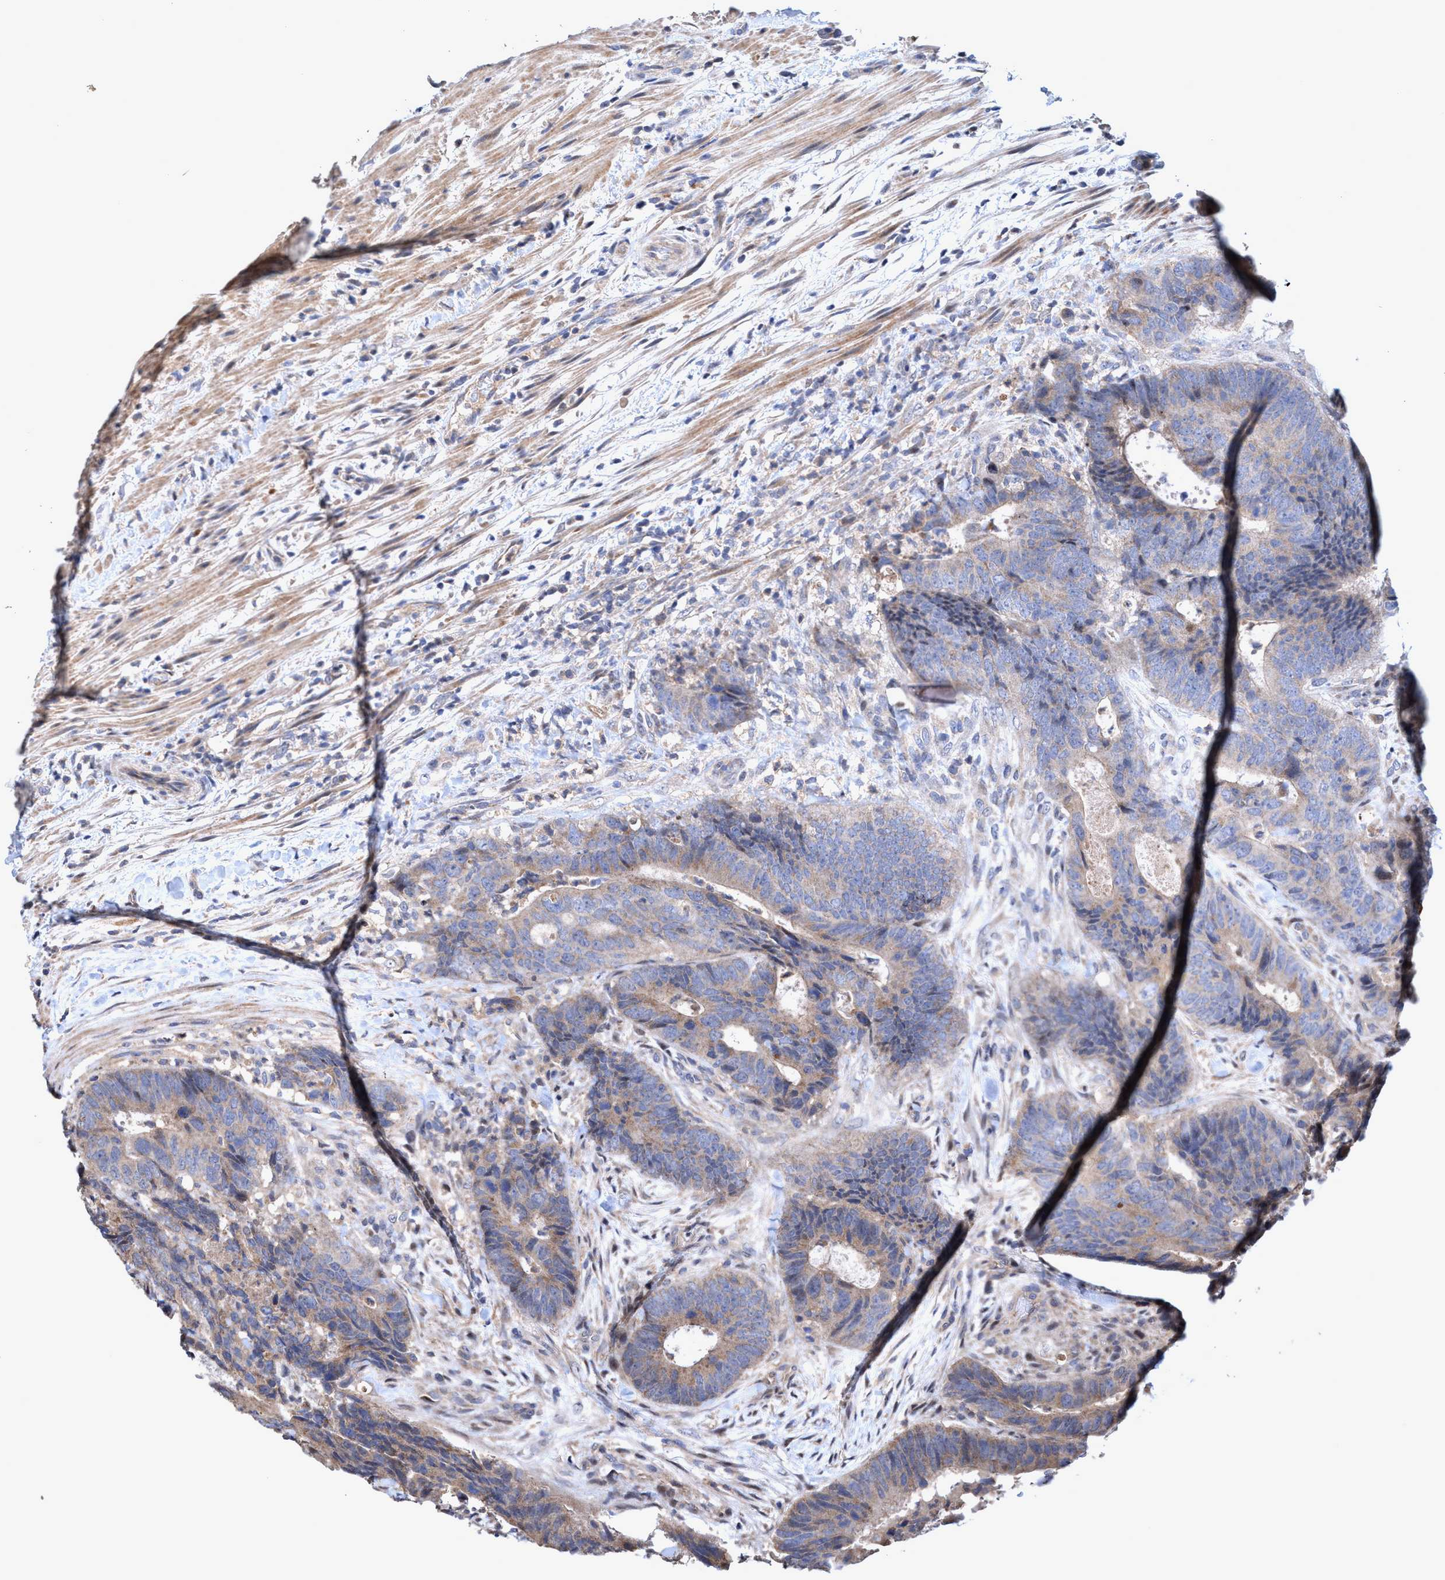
{"staining": {"intensity": "weak", "quantity": "<25%", "location": "cytoplasmic/membranous"}, "tissue": "colorectal cancer", "cell_type": "Tumor cells", "image_type": "cancer", "snomed": [{"axis": "morphology", "description": "Adenocarcinoma, NOS"}, {"axis": "topography", "description": "Colon"}], "caption": "Immunohistochemistry photomicrograph of human colorectal cancer stained for a protein (brown), which shows no positivity in tumor cells. (DAB immunohistochemistry (IHC), high magnification).", "gene": "ZNF677", "patient": {"sex": "male", "age": 56}}